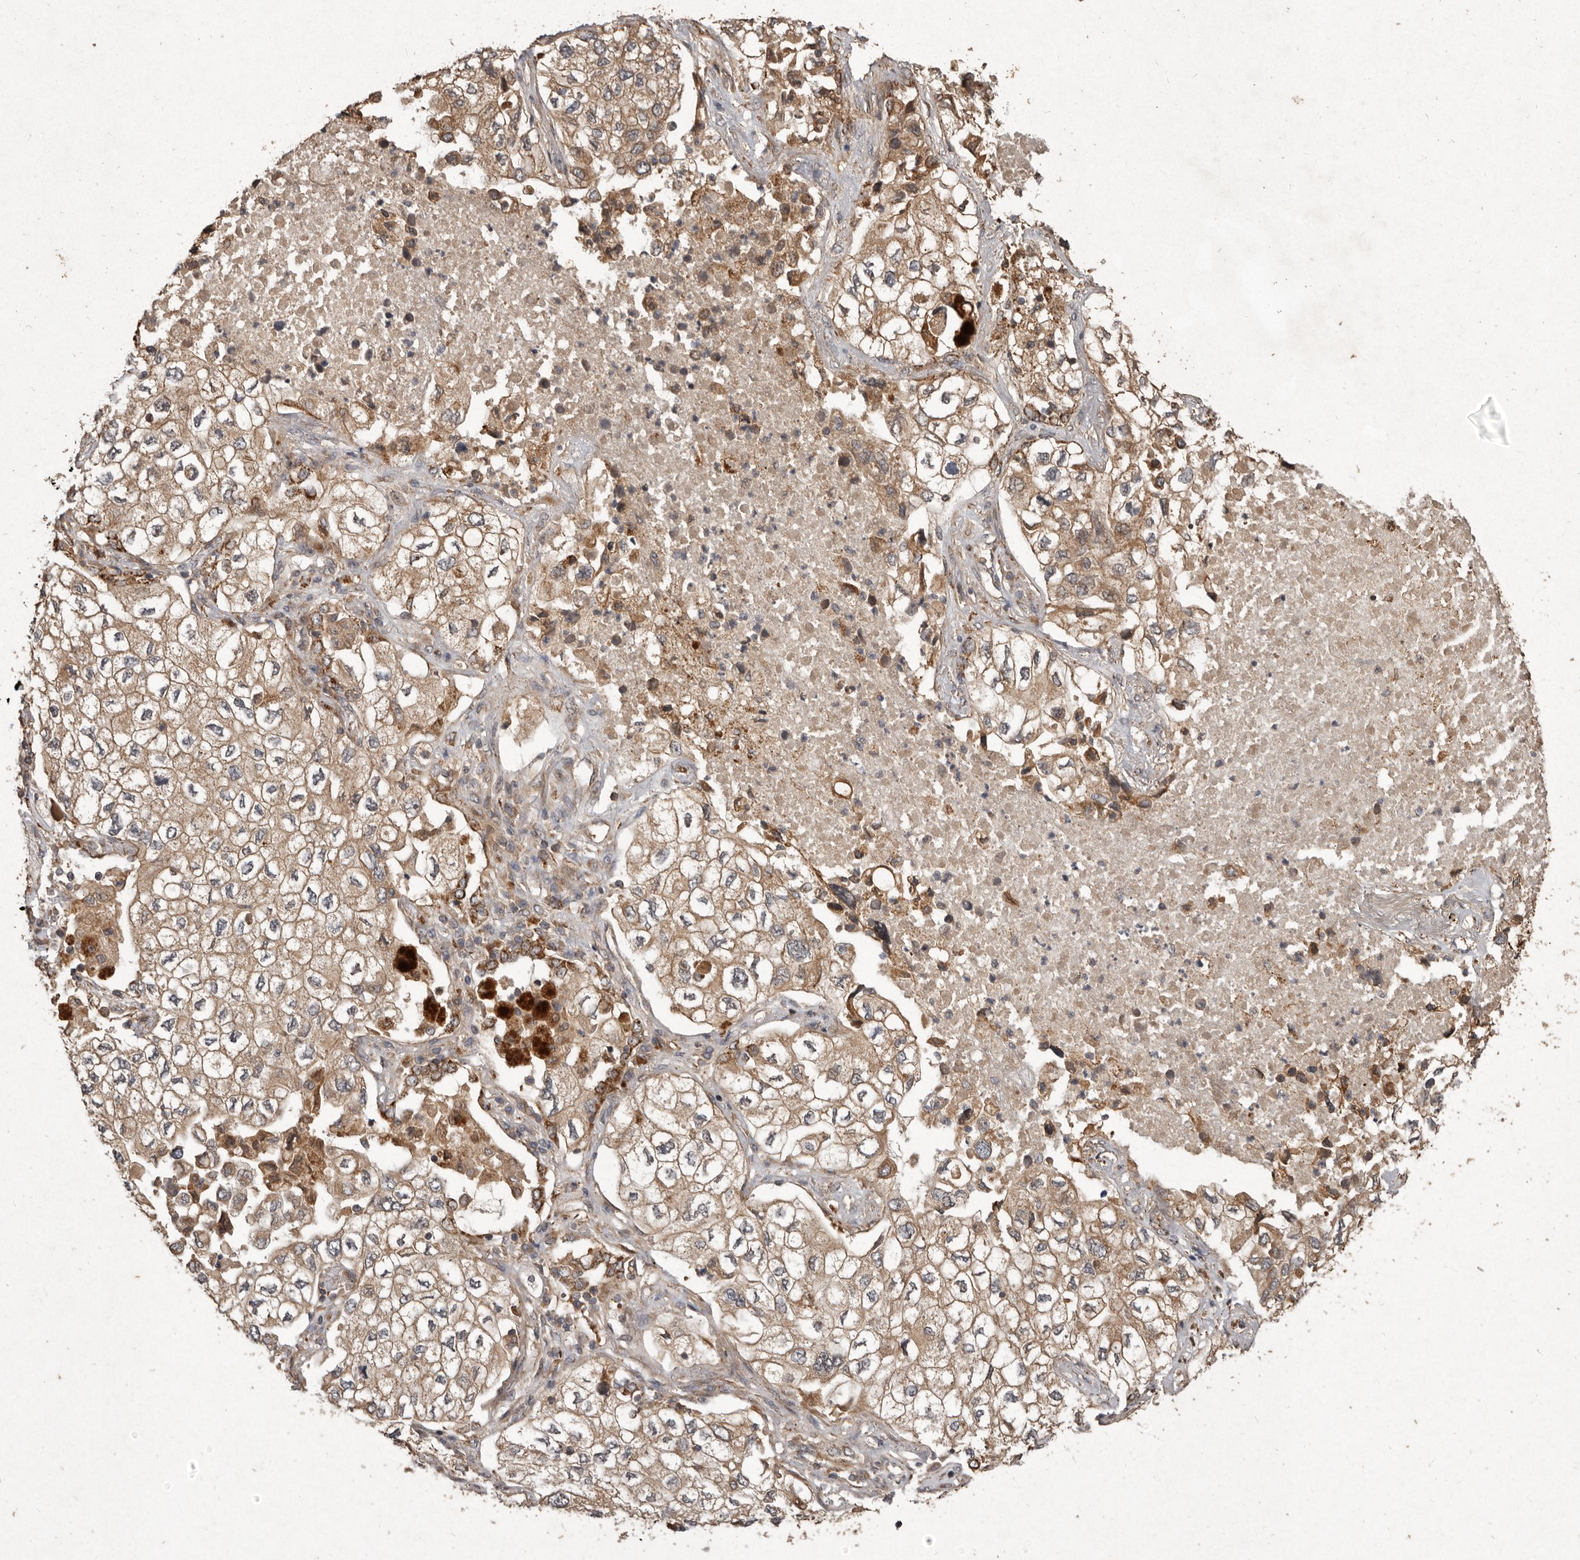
{"staining": {"intensity": "weak", "quantity": ">75%", "location": "cytoplasmic/membranous"}, "tissue": "lung cancer", "cell_type": "Tumor cells", "image_type": "cancer", "snomed": [{"axis": "morphology", "description": "Adenocarcinoma, NOS"}, {"axis": "topography", "description": "Lung"}], "caption": "This is an image of IHC staining of lung cancer (adenocarcinoma), which shows weak staining in the cytoplasmic/membranous of tumor cells.", "gene": "SEMA3A", "patient": {"sex": "male", "age": 63}}